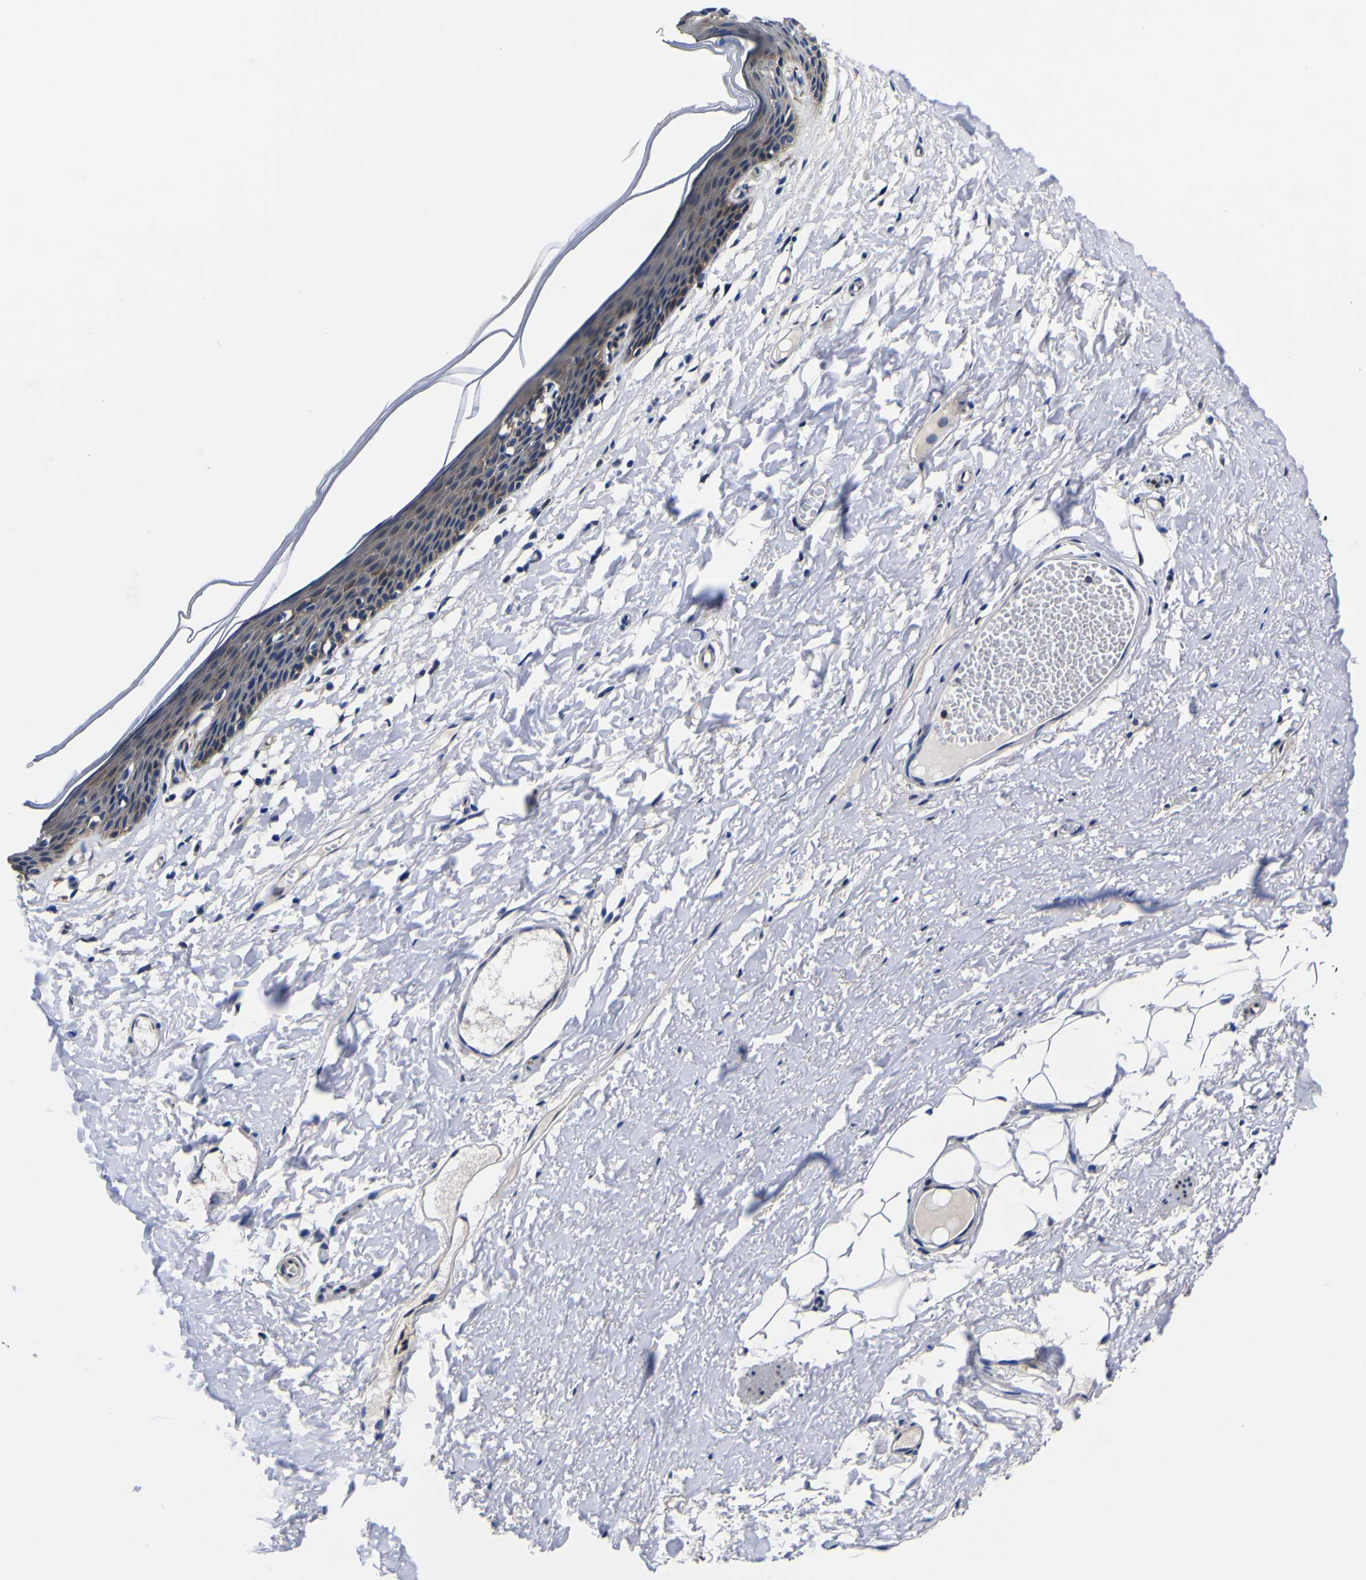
{"staining": {"intensity": "moderate", "quantity": "25%-75%", "location": "cytoplasmic/membranous"}, "tissue": "skin", "cell_type": "Epidermal cells", "image_type": "normal", "snomed": [{"axis": "morphology", "description": "Normal tissue, NOS"}, {"axis": "topography", "description": "Vulva"}], "caption": "Immunohistochemistry (DAB (3,3'-diaminobenzidine)) staining of benign human skin demonstrates moderate cytoplasmic/membranous protein expression in approximately 25%-75% of epidermal cells. Nuclei are stained in blue.", "gene": "FAM110B", "patient": {"sex": "female", "age": 54}}